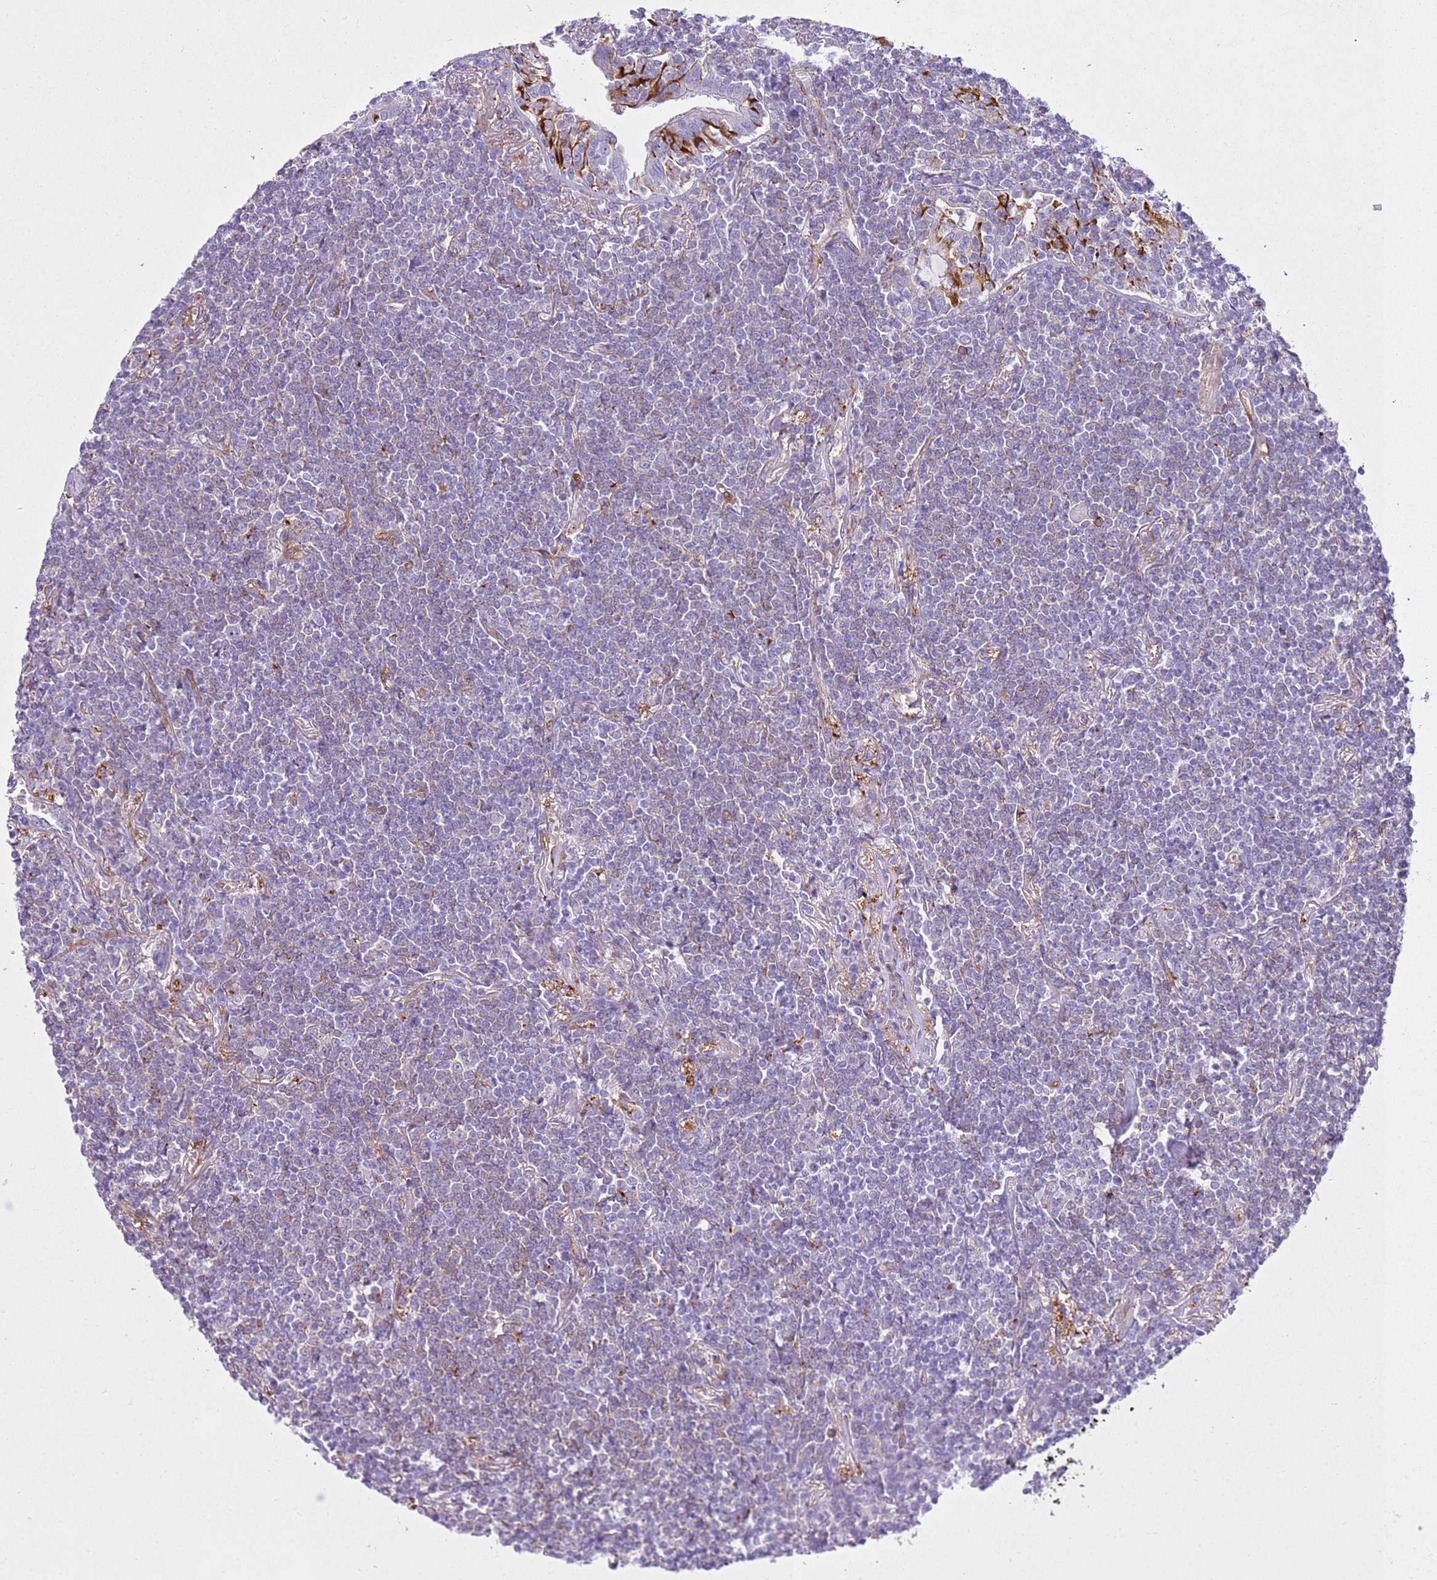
{"staining": {"intensity": "moderate", "quantity": "<25%", "location": "cytoplasmic/membranous"}, "tissue": "lymphoma", "cell_type": "Tumor cells", "image_type": "cancer", "snomed": [{"axis": "morphology", "description": "Malignant lymphoma, non-Hodgkin's type, Low grade"}, {"axis": "topography", "description": "Lung"}], "caption": "Malignant lymphoma, non-Hodgkin's type (low-grade) stained with immunohistochemistry (IHC) reveals moderate cytoplasmic/membranous positivity in approximately <25% of tumor cells.", "gene": "SNX21", "patient": {"sex": "female", "age": 71}}